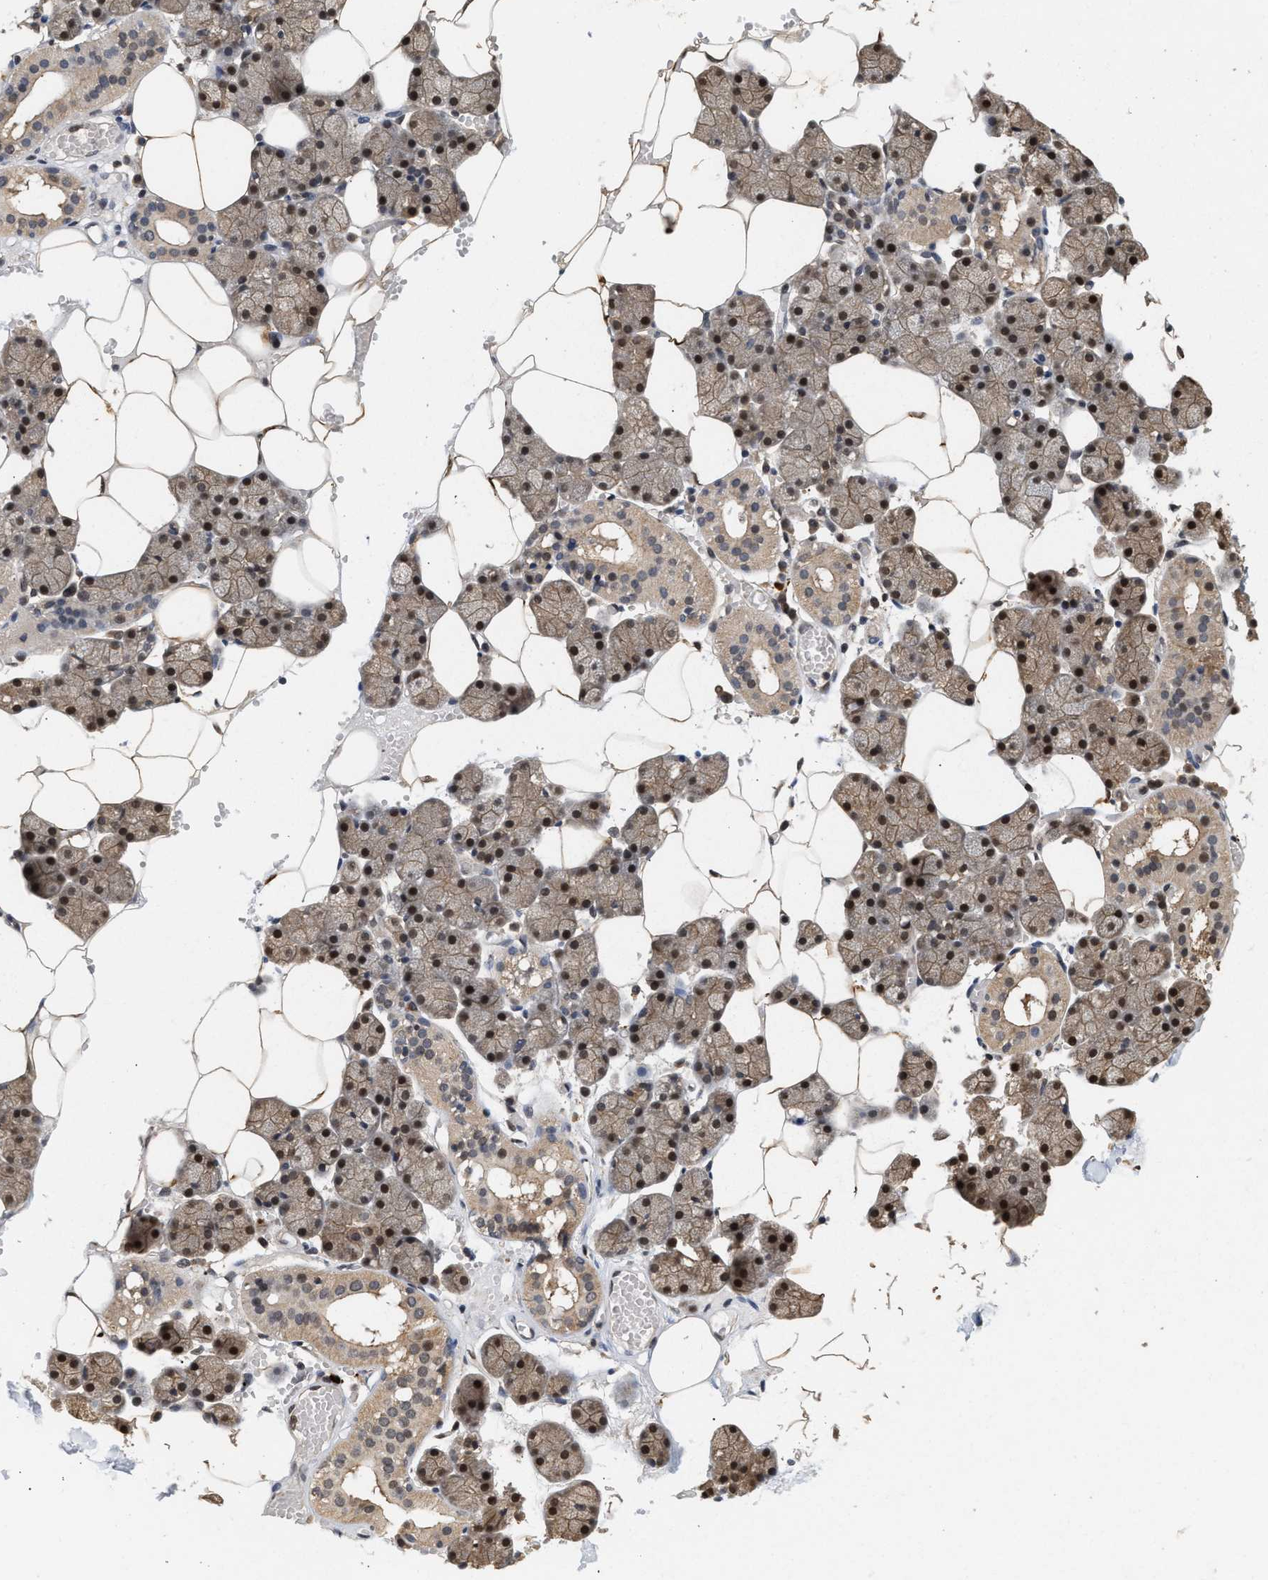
{"staining": {"intensity": "moderate", "quantity": ">75%", "location": "cytoplasmic/membranous,nuclear"}, "tissue": "salivary gland", "cell_type": "Glandular cells", "image_type": "normal", "snomed": [{"axis": "morphology", "description": "Normal tissue, NOS"}, {"axis": "topography", "description": "Salivary gland"}], "caption": "A brown stain shows moderate cytoplasmic/membranous,nuclear positivity of a protein in glandular cells of benign human salivary gland. (Brightfield microscopy of DAB IHC at high magnification).", "gene": "ABHD5", "patient": {"sex": "male", "age": 62}}